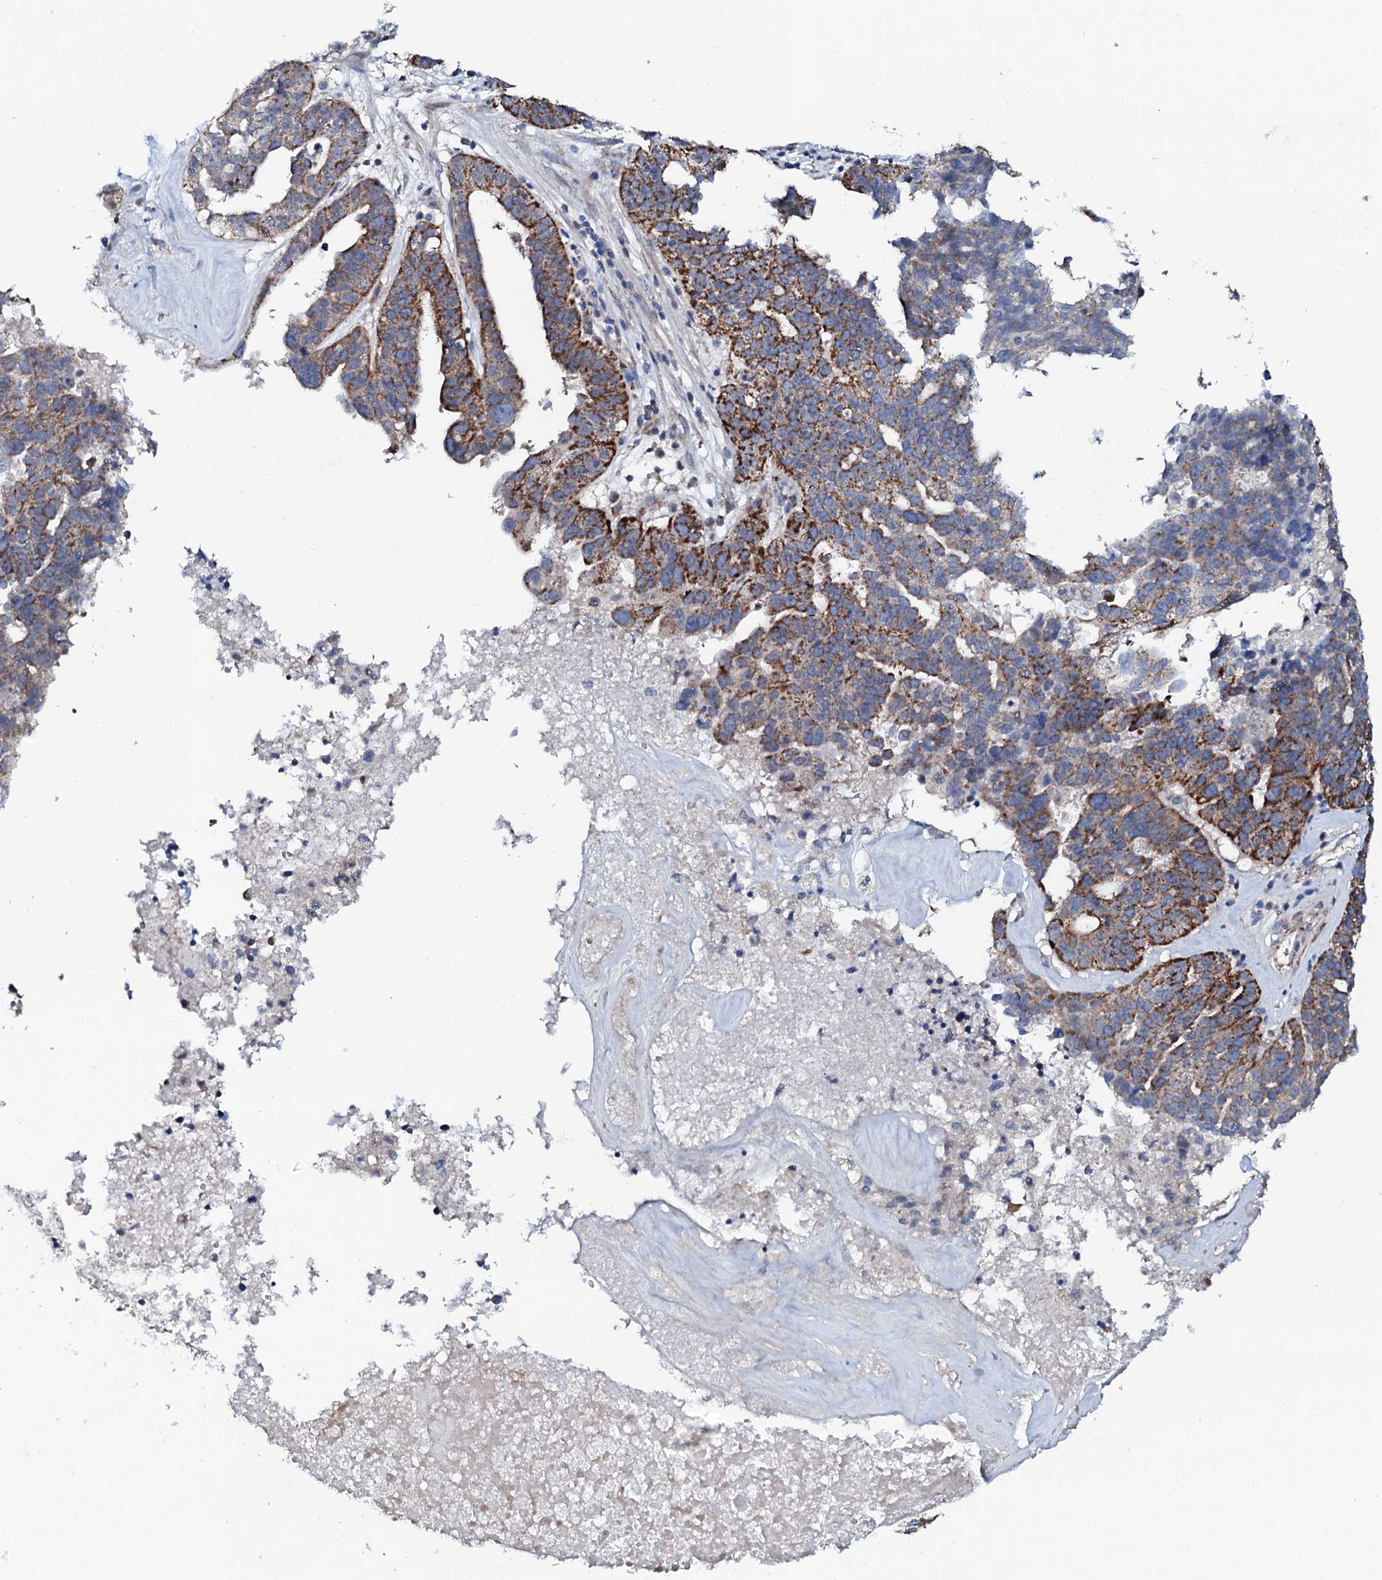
{"staining": {"intensity": "strong", "quantity": ">75%", "location": "cytoplasmic/membranous"}, "tissue": "ovarian cancer", "cell_type": "Tumor cells", "image_type": "cancer", "snomed": [{"axis": "morphology", "description": "Cystadenocarcinoma, serous, NOS"}, {"axis": "topography", "description": "Ovary"}], "caption": "Ovarian serous cystadenocarcinoma stained for a protein reveals strong cytoplasmic/membranous positivity in tumor cells. (Brightfield microscopy of DAB IHC at high magnification).", "gene": "PPP1R3D", "patient": {"sex": "female", "age": 59}}